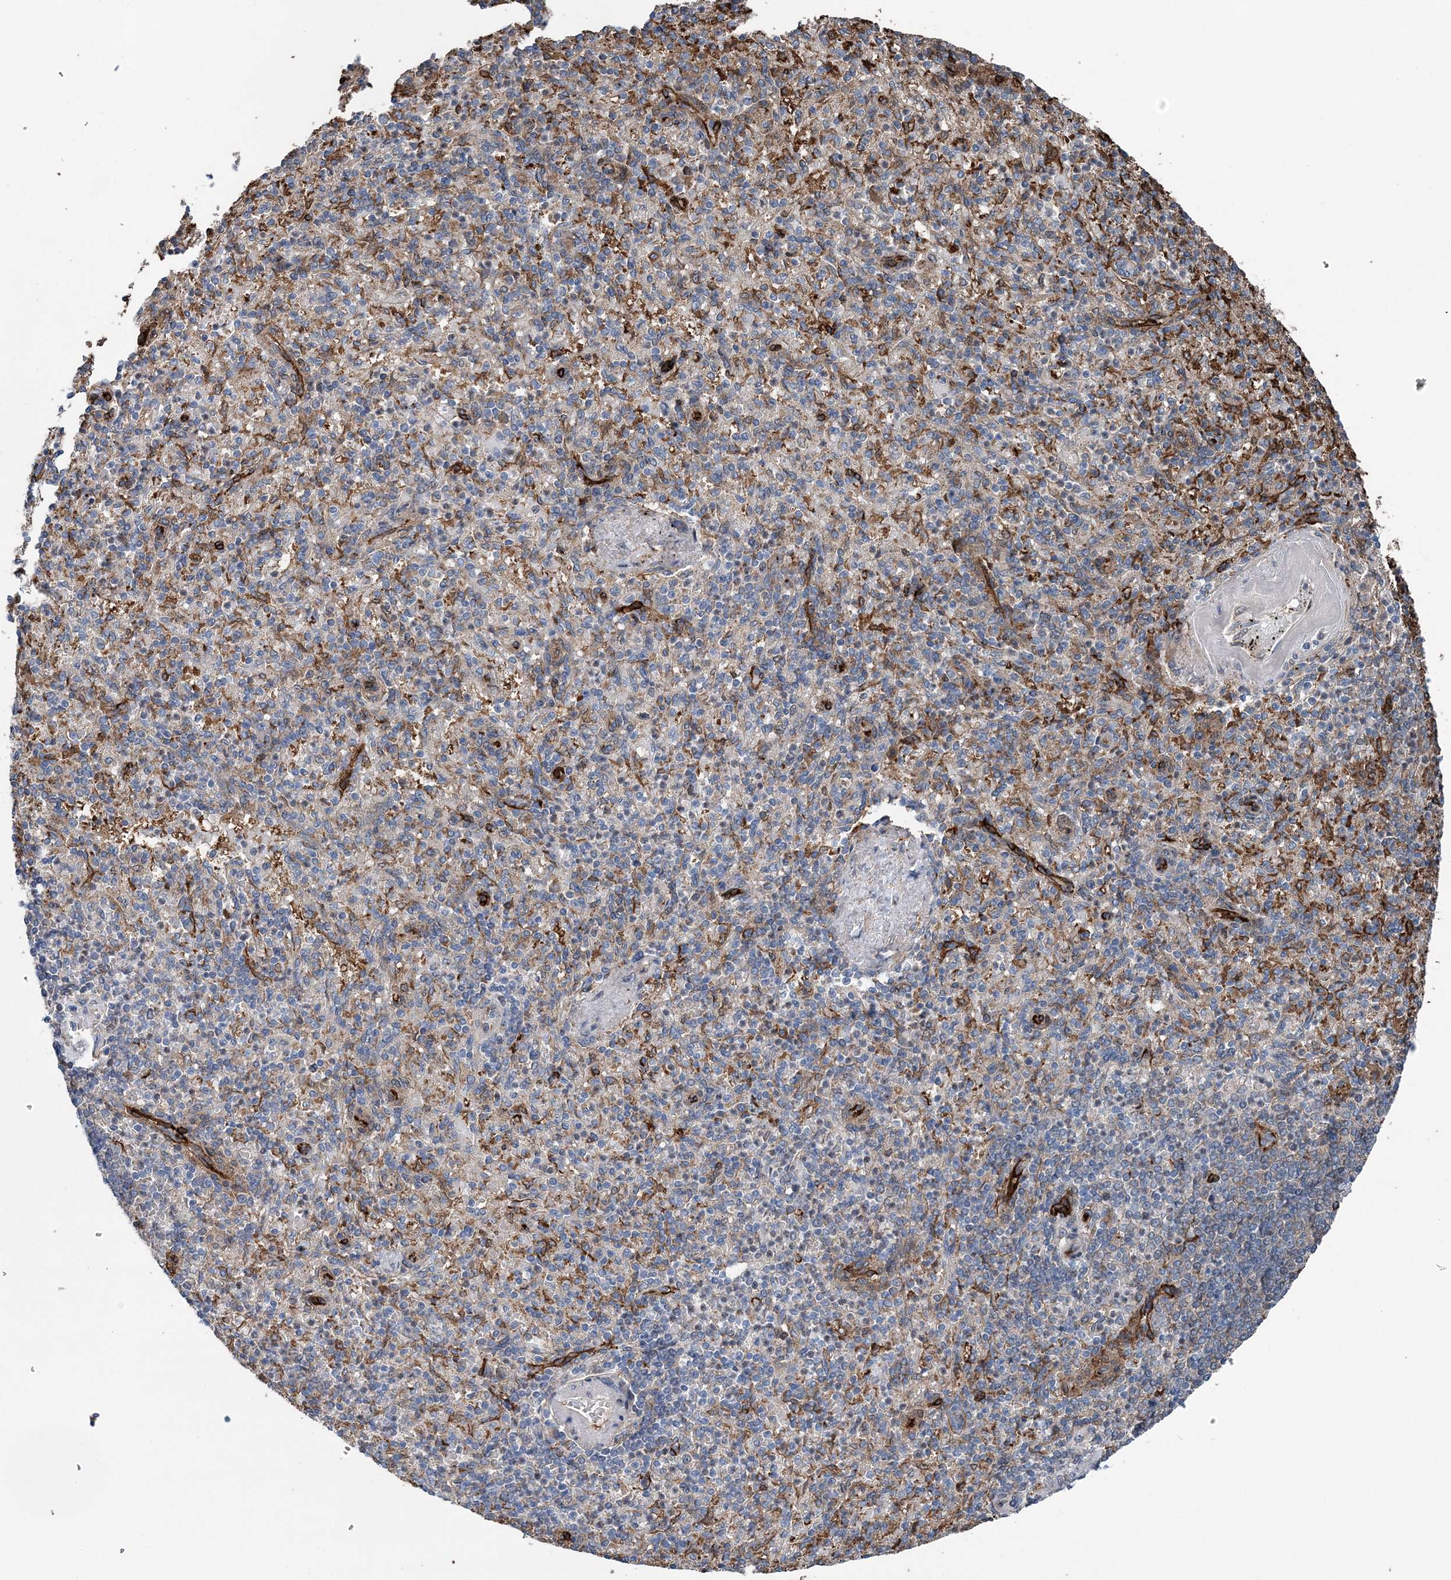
{"staining": {"intensity": "weak", "quantity": "<25%", "location": "cytoplasmic/membranous"}, "tissue": "spleen", "cell_type": "Cells in red pulp", "image_type": "normal", "snomed": [{"axis": "morphology", "description": "Normal tissue, NOS"}, {"axis": "topography", "description": "Spleen"}], "caption": "High power microscopy image of an IHC photomicrograph of benign spleen, revealing no significant staining in cells in red pulp.", "gene": "SPOPL", "patient": {"sex": "female", "age": 74}}